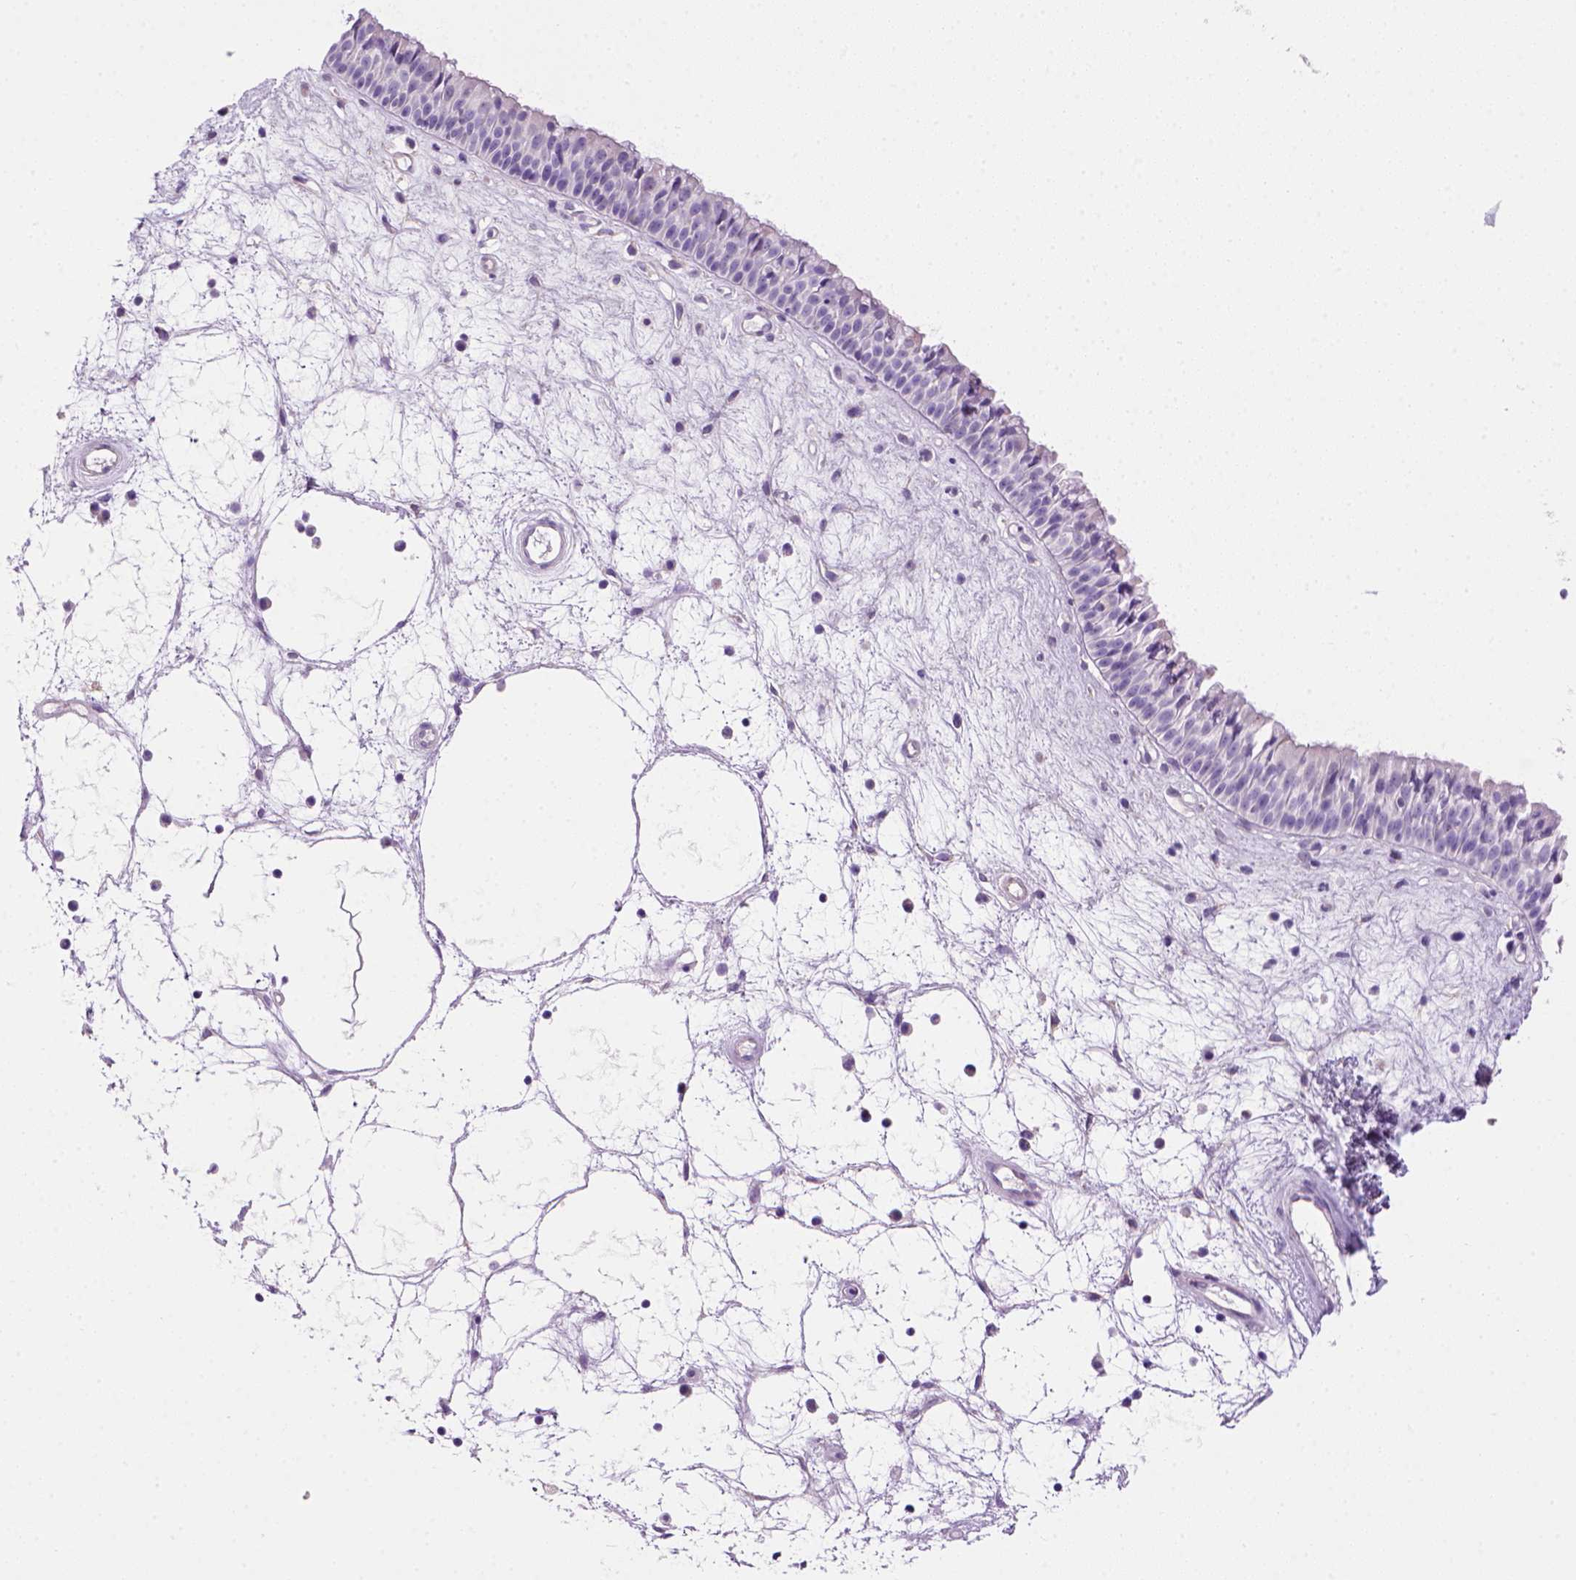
{"staining": {"intensity": "negative", "quantity": "none", "location": "none"}, "tissue": "nasopharynx", "cell_type": "Respiratory epithelial cells", "image_type": "normal", "snomed": [{"axis": "morphology", "description": "Normal tissue, NOS"}, {"axis": "topography", "description": "Nasopharynx"}], "caption": "Respiratory epithelial cells show no significant positivity in unremarkable nasopharynx.", "gene": "ARHGEF33", "patient": {"sex": "male", "age": 69}}